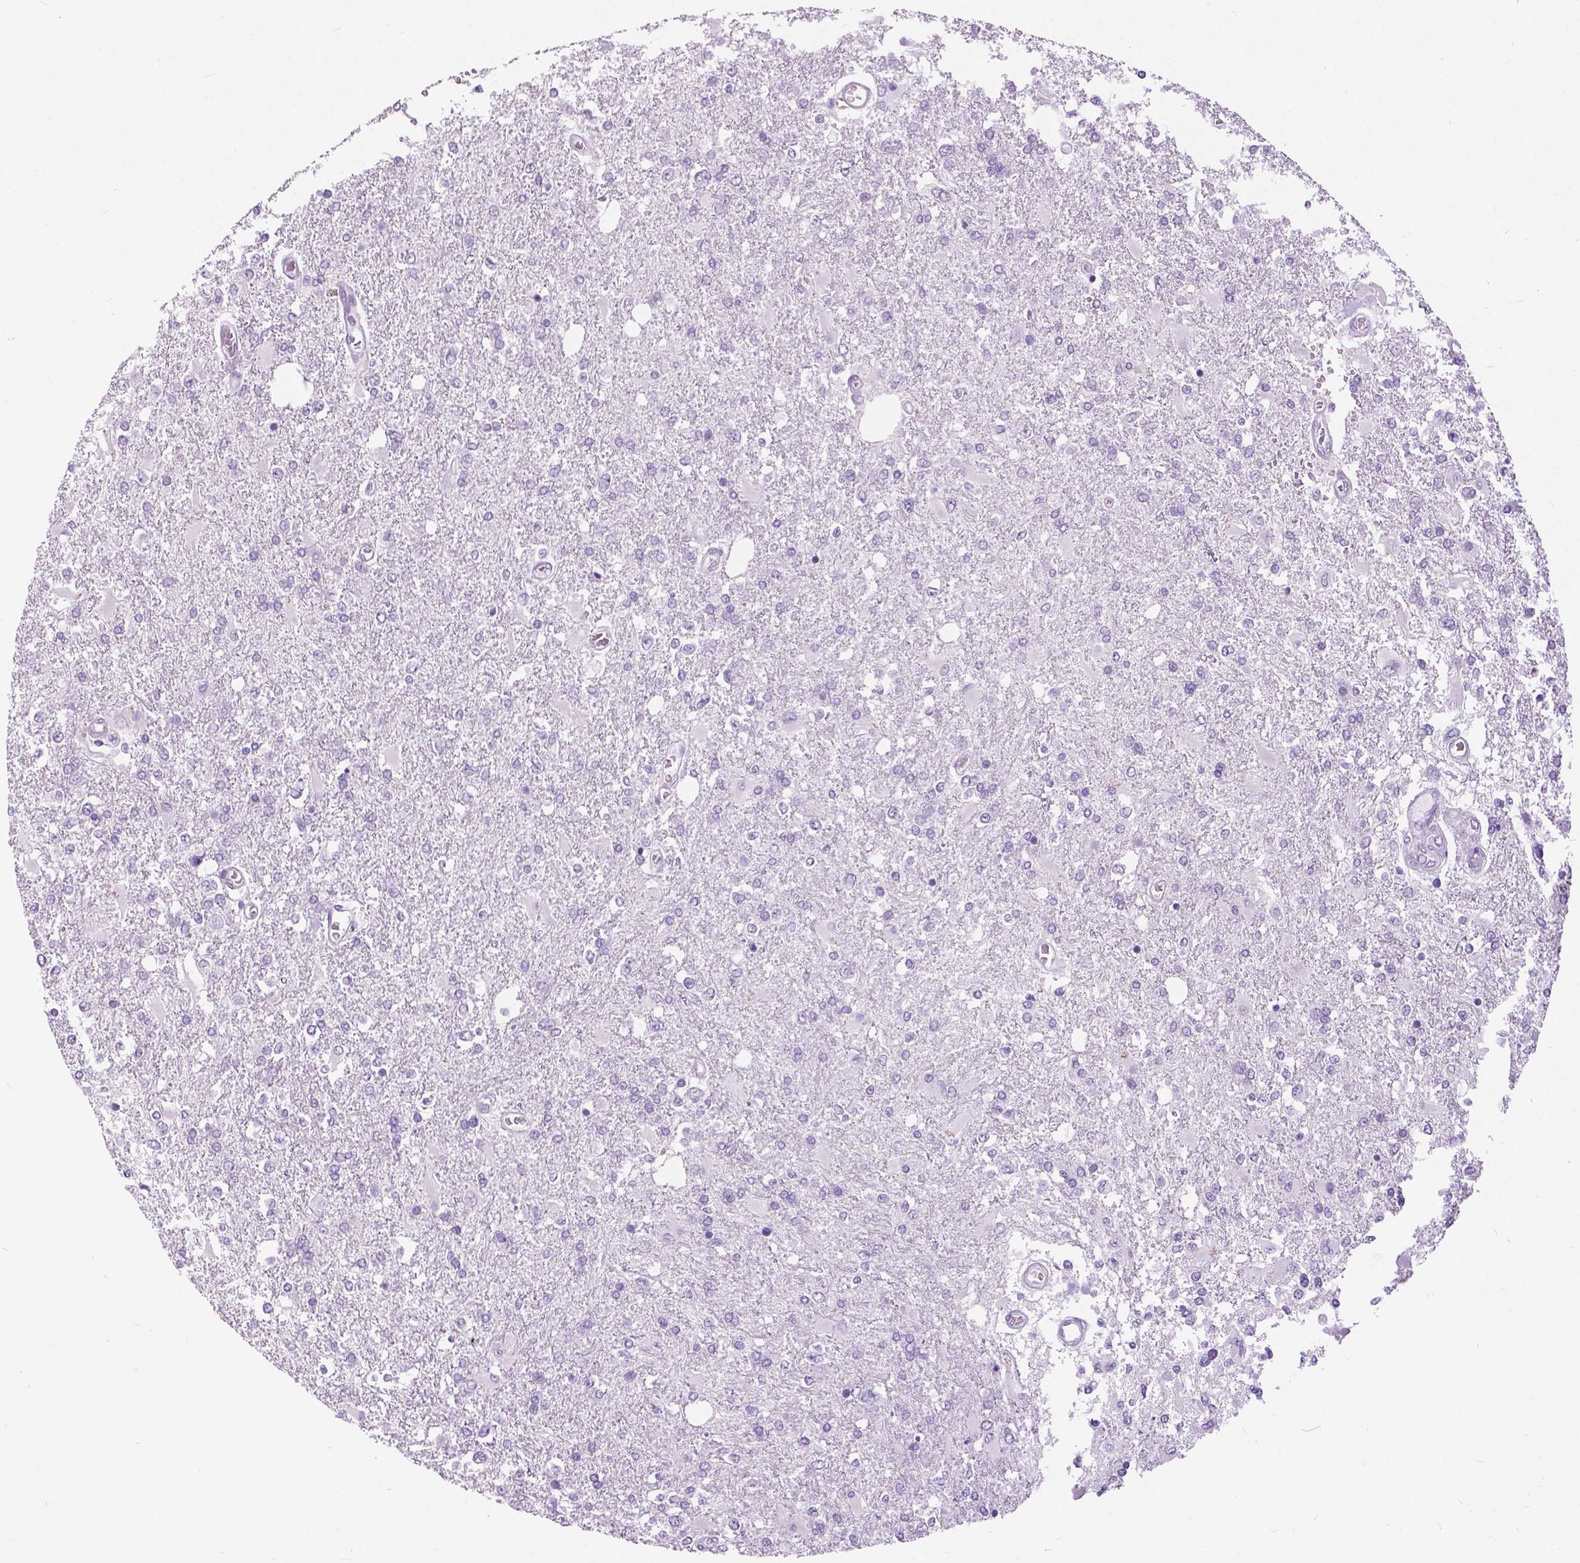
{"staining": {"intensity": "negative", "quantity": "none", "location": "none"}, "tissue": "glioma", "cell_type": "Tumor cells", "image_type": "cancer", "snomed": [{"axis": "morphology", "description": "Glioma, malignant, High grade"}, {"axis": "topography", "description": "Cerebral cortex"}], "caption": "Micrograph shows no significant protein staining in tumor cells of high-grade glioma (malignant).", "gene": "MYOM1", "patient": {"sex": "male", "age": 79}}